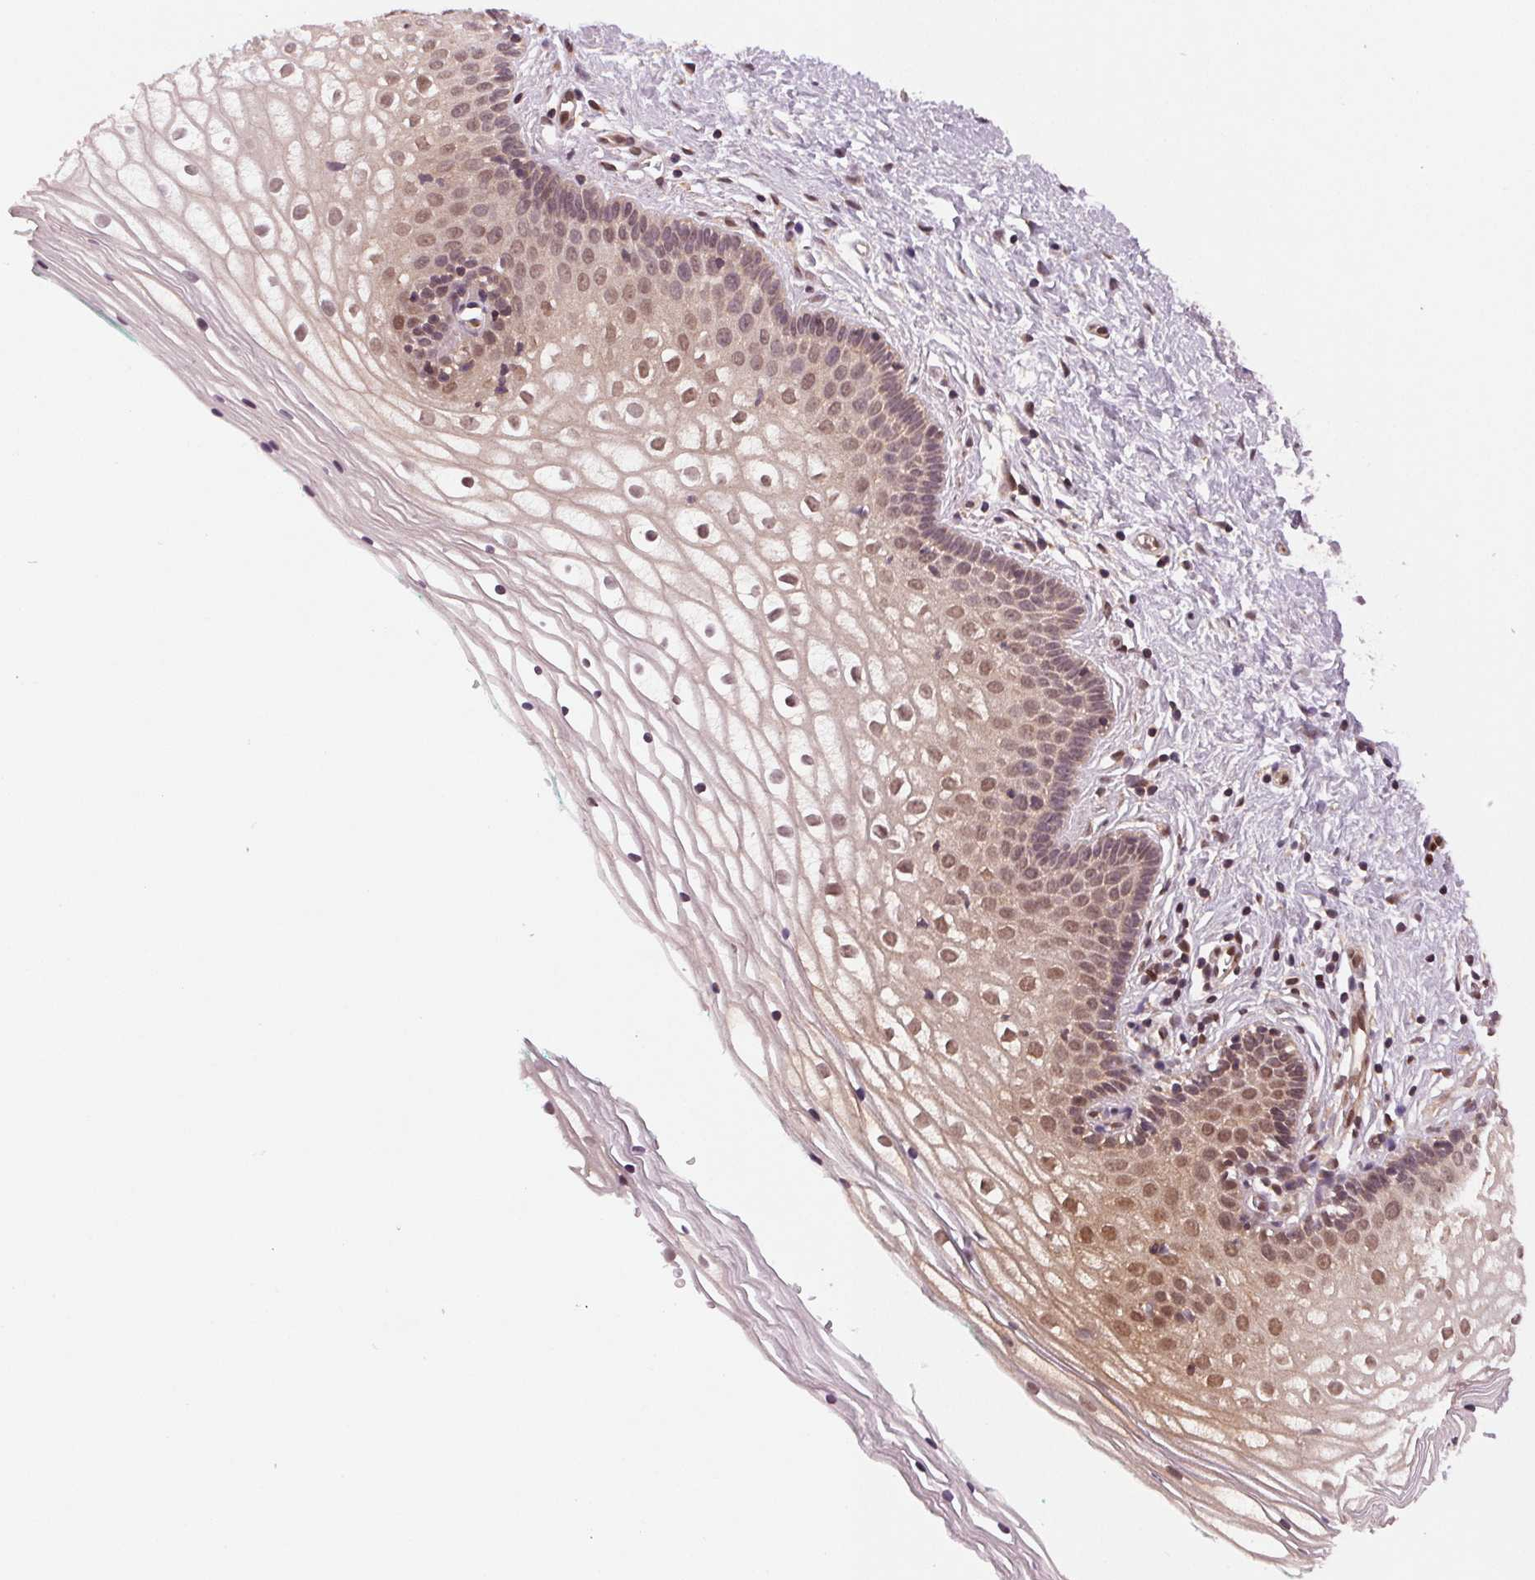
{"staining": {"intensity": "weak", "quantity": "25%-75%", "location": "nuclear"}, "tissue": "vagina", "cell_type": "Squamous epithelial cells", "image_type": "normal", "snomed": [{"axis": "morphology", "description": "Normal tissue, NOS"}, {"axis": "topography", "description": "Vagina"}], "caption": "Unremarkable vagina shows weak nuclear expression in about 25%-75% of squamous epithelial cells Using DAB (brown) and hematoxylin (blue) stains, captured at high magnification using brightfield microscopy..", "gene": "STAT3", "patient": {"sex": "female", "age": 36}}